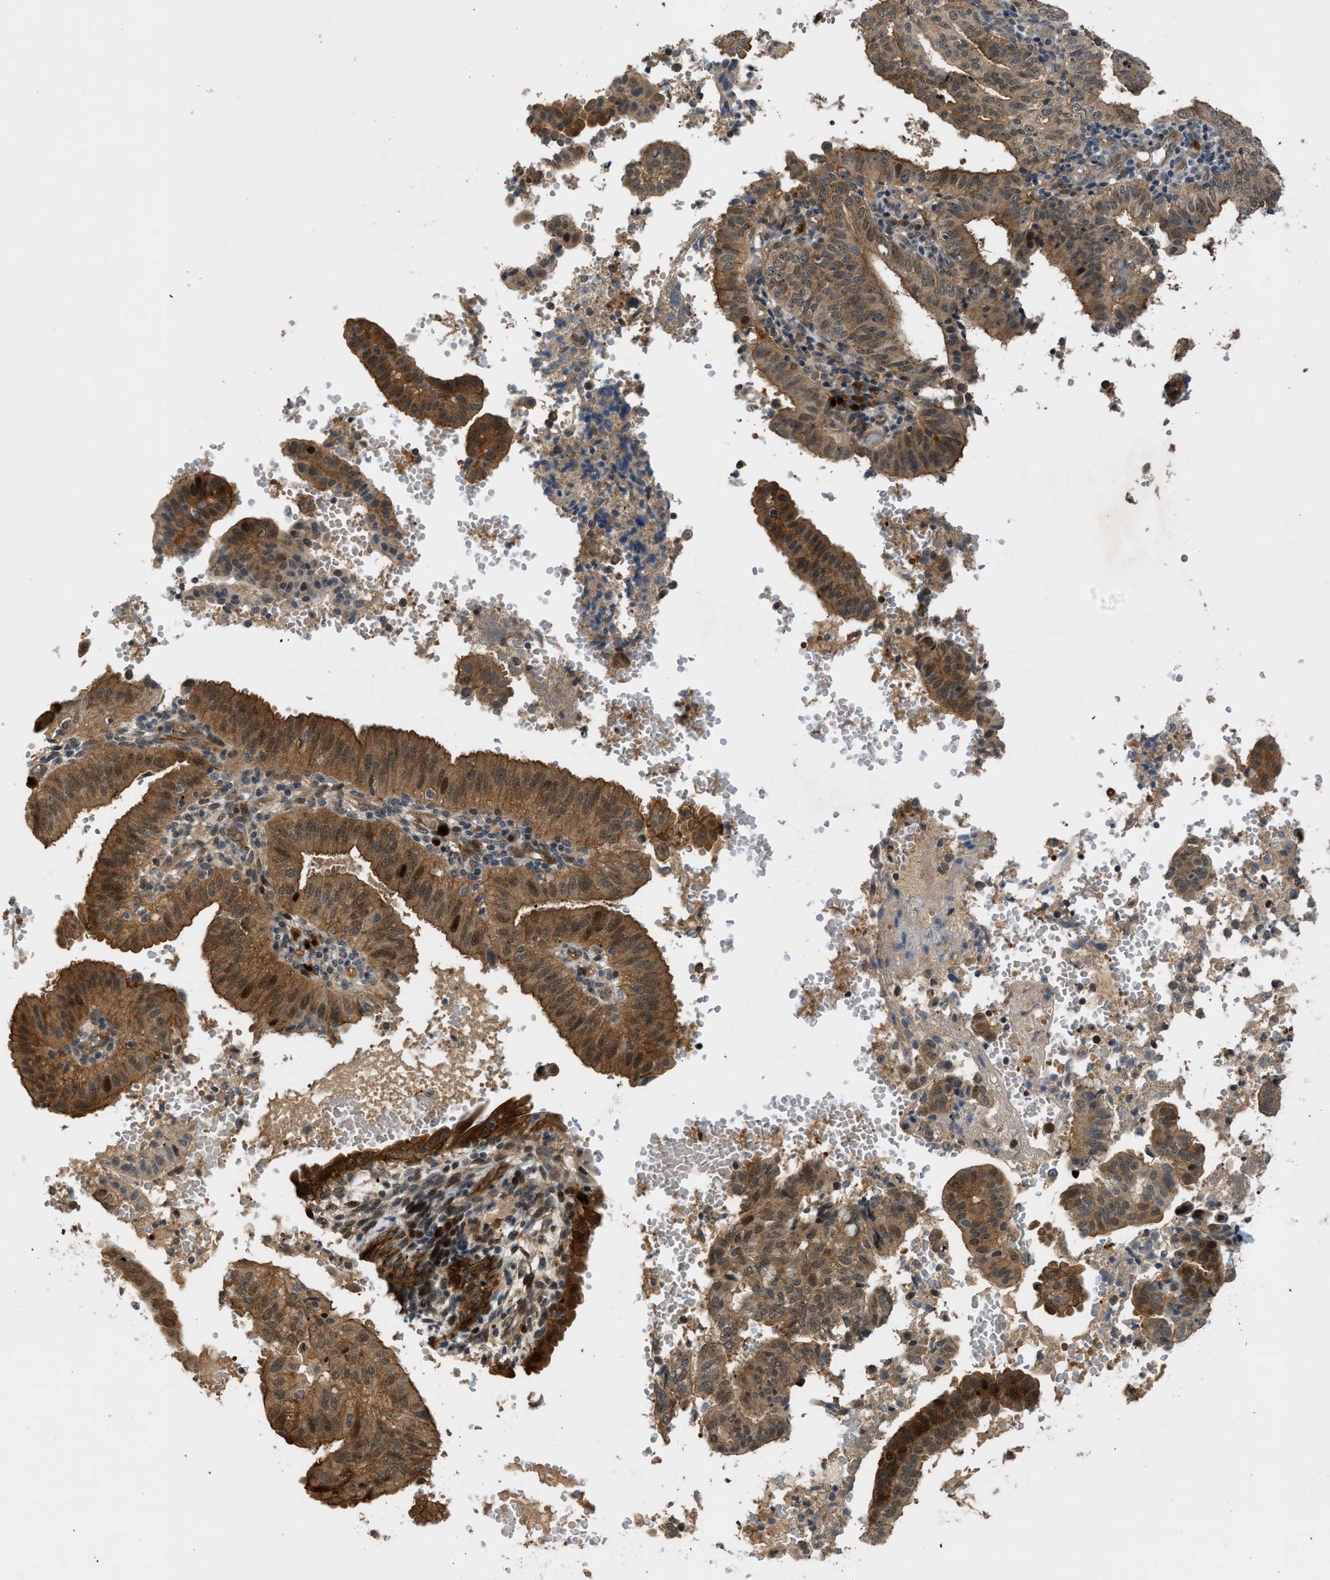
{"staining": {"intensity": "moderate", "quantity": "25%-75%", "location": "cytoplasmic/membranous,nuclear"}, "tissue": "endometrial cancer", "cell_type": "Tumor cells", "image_type": "cancer", "snomed": [{"axis": "morphology", "description": "Adenocarcinoma, NOS"}, {"axis": "topography", "description": "Endometrium"}], "caption": "Endometrial cancer tissue reveals moderate cytoplasmic/membranous and nuclear positivity in about 25%-75% of tumor cells (brown staining indicates protein expression, while blue staining denotes nuclei).", "gene": "TRAK2", "patient": {"sex": "female", "age": 58}}